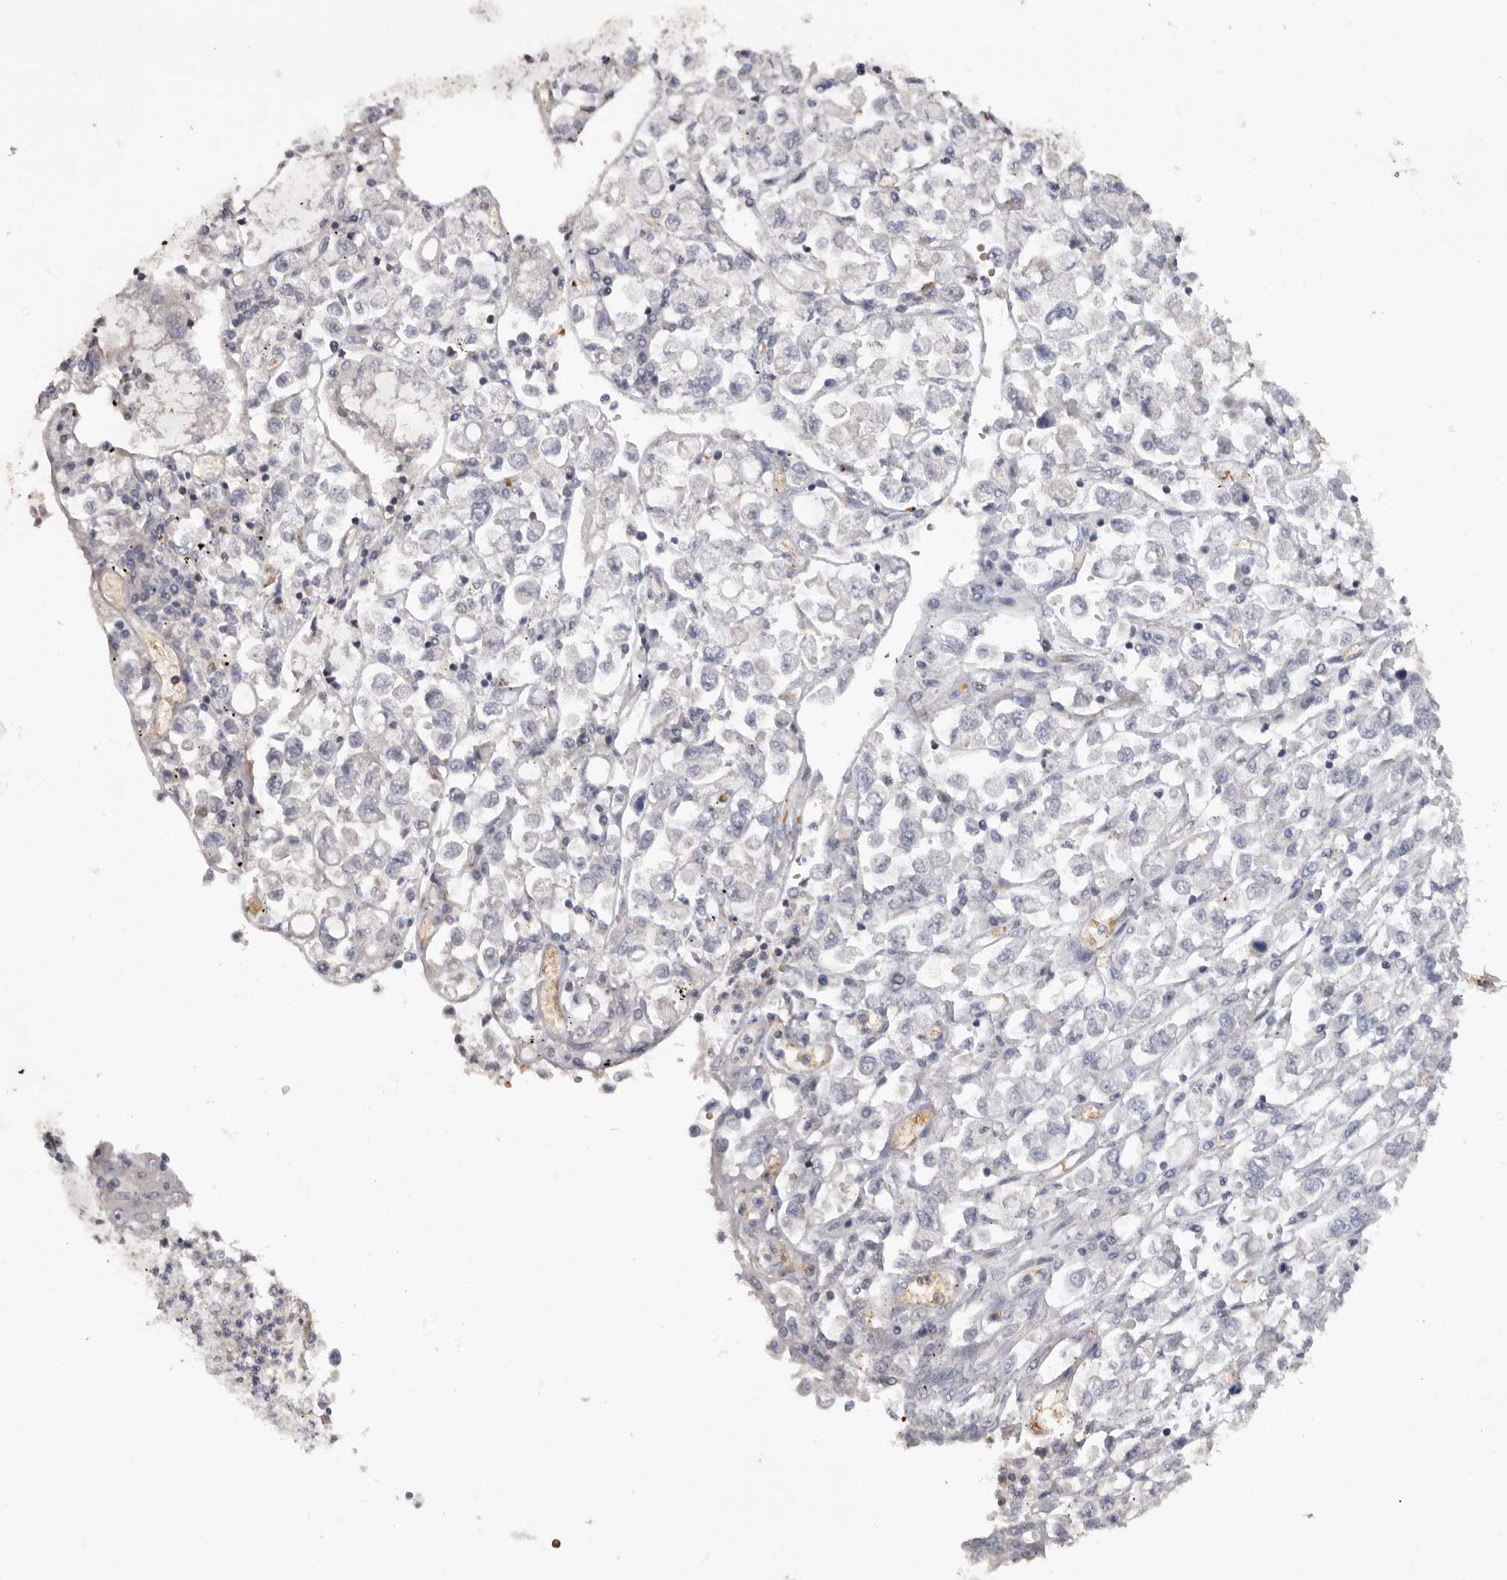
{"staining": {"intensity": "negative", "quantity": "none", "location": "none"}, "tissue": "stomach cancer", "cell_type": "Tumor cells", "image_type": "cancer", "snomed": [{"axis": "morphology", "description": "Adenocarcinoma, NOS"}, {"axis": "topography", "description": "Stomach"}], "caption": "This is a histopathology image of IHC staining of stomach adenocarcinoma, which shows no positivity in tumor cells.", "gene": "TNR", "patient": {"sex": "female", "age": 76}}